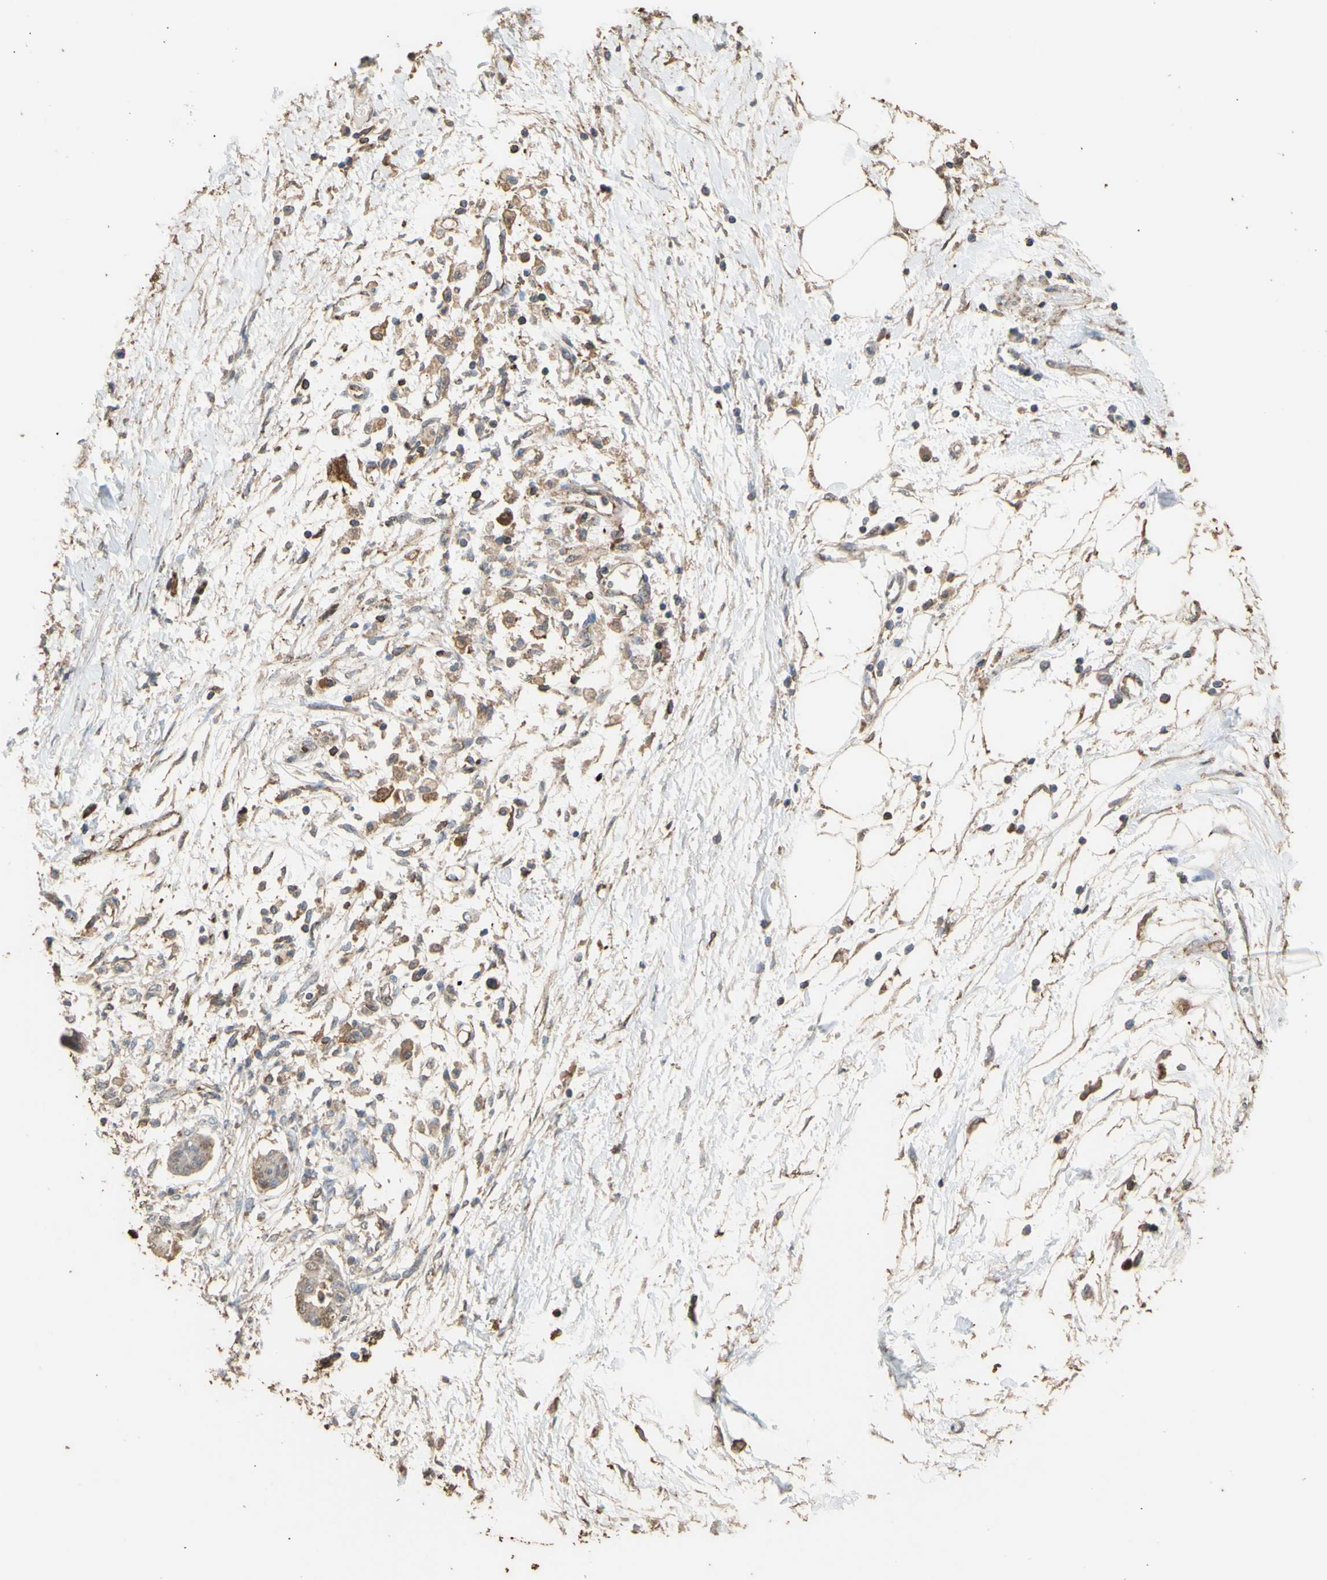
{"staining": {"intensity": "moderate", "quantity": ">75%", "location": "cytoplasmic/membranous"}, "tissue": "pancreatic cancer", "cell_type": "Tumor cells", "image_type": "cancer", "snomed": [{"axis": "morphology", "description": "Adenocarcinoma, NOS"}, {"axis": "topography", "description": "Pancreas"}], "caption": "Tumor cells show medium levels of moderate cytoplasmic/membranous positivity in about >75% of cells in human pancreatic cancer (adenocarcinoma).", "gene": "ALDH9A1", "patient": {"sex": "male", "age": 56}}